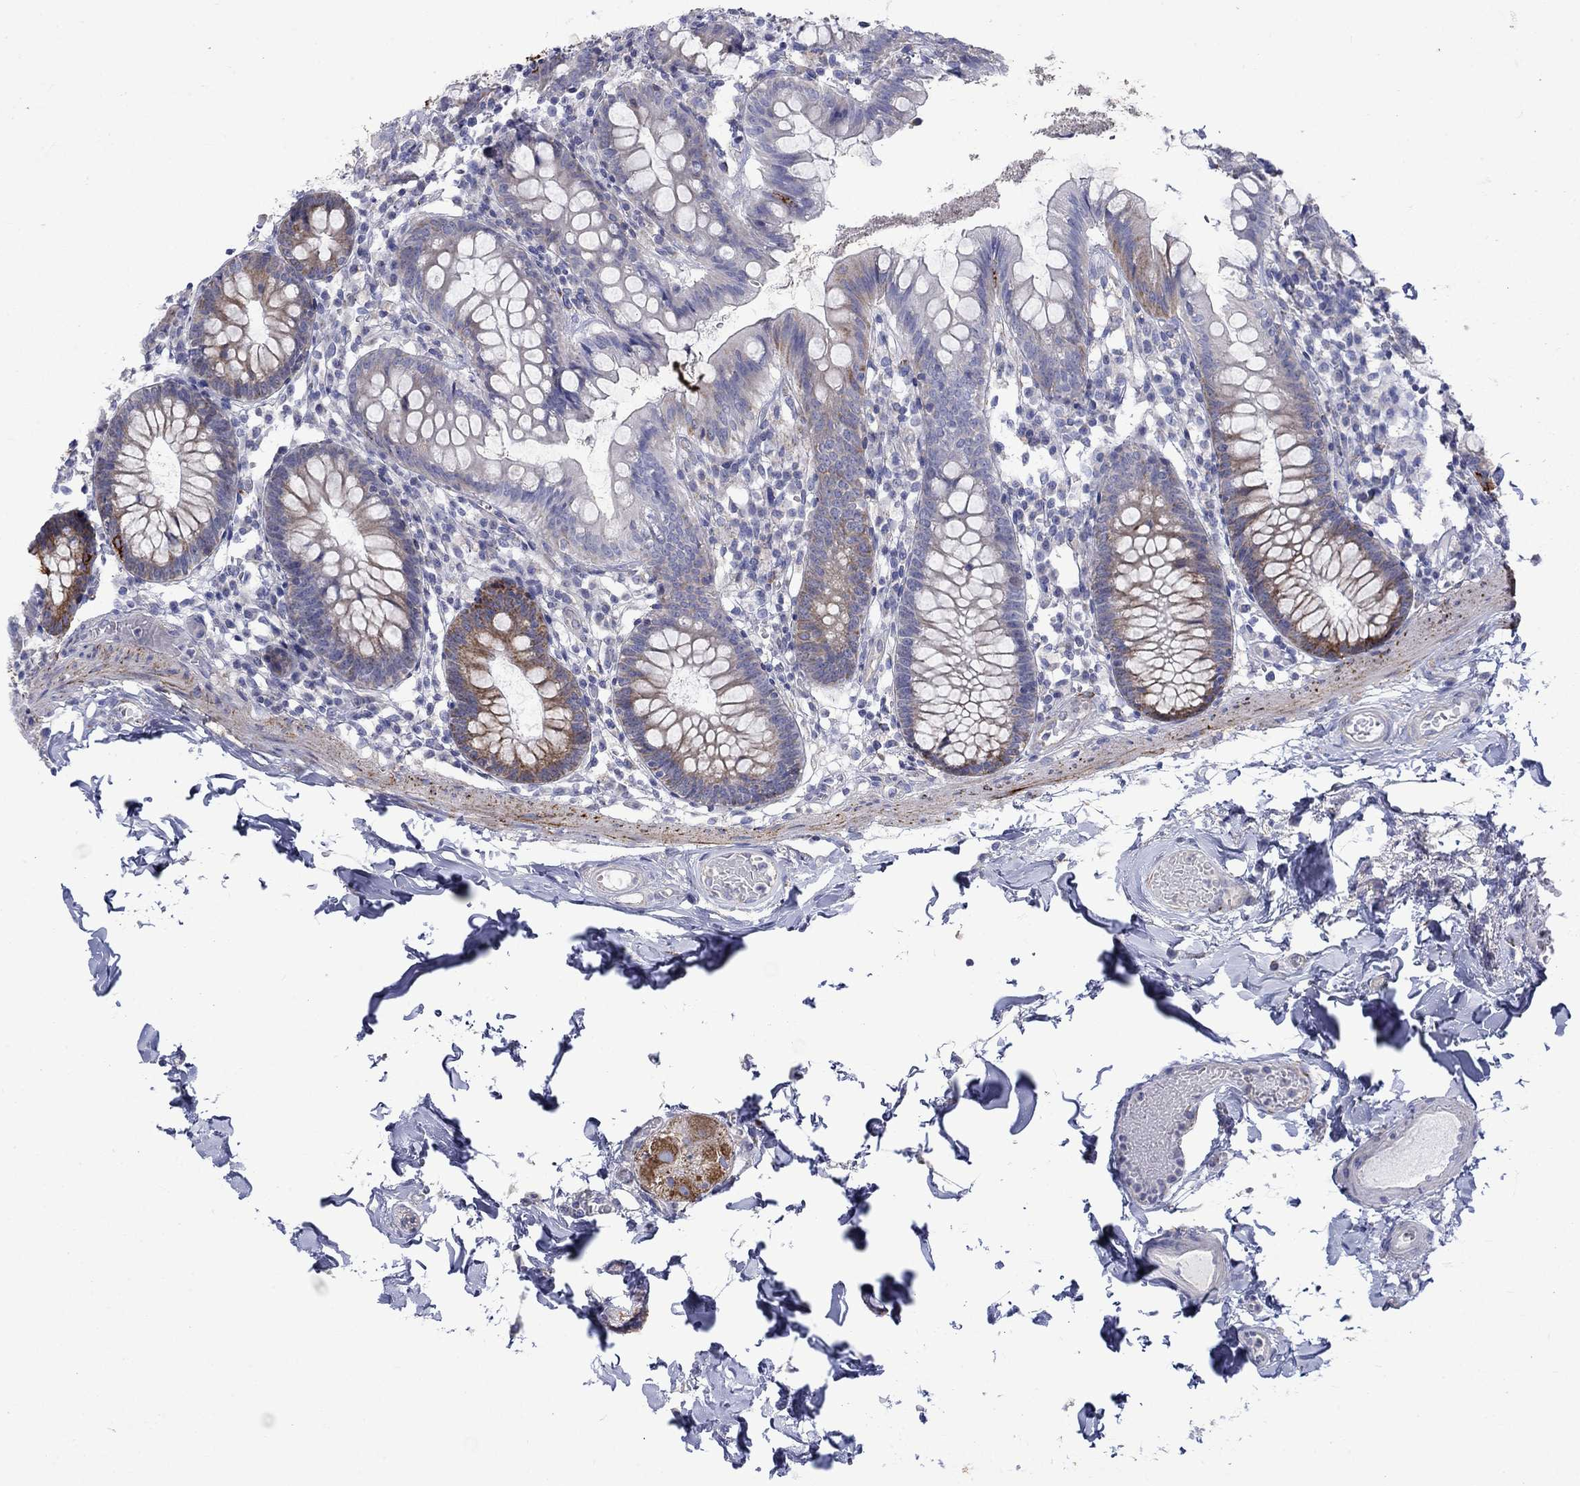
{"staining": {"intensity": "strong", "quantity": "25%-75%", "location": "cytoplasmic/membranous"}, "tissue": "small intestine", "cell_type": "Glandular cells", "image_type": "normal", "snomed": [{"axis": "morphology", "description": "Normal tissue, NOS"}, {"axis": "topography", "description": "Small intestine"}], "caption": "Immunohistochemical staining of unremarkable human small intestine exhibits strong cytoplasmic/membranous protein staining in approximately 25%-75% of glandular cells. (Brightfield microscopy of DAB IHC at high magnification).", "gene": "CISD1", "patient": {"sex": "female", "age": 90}}